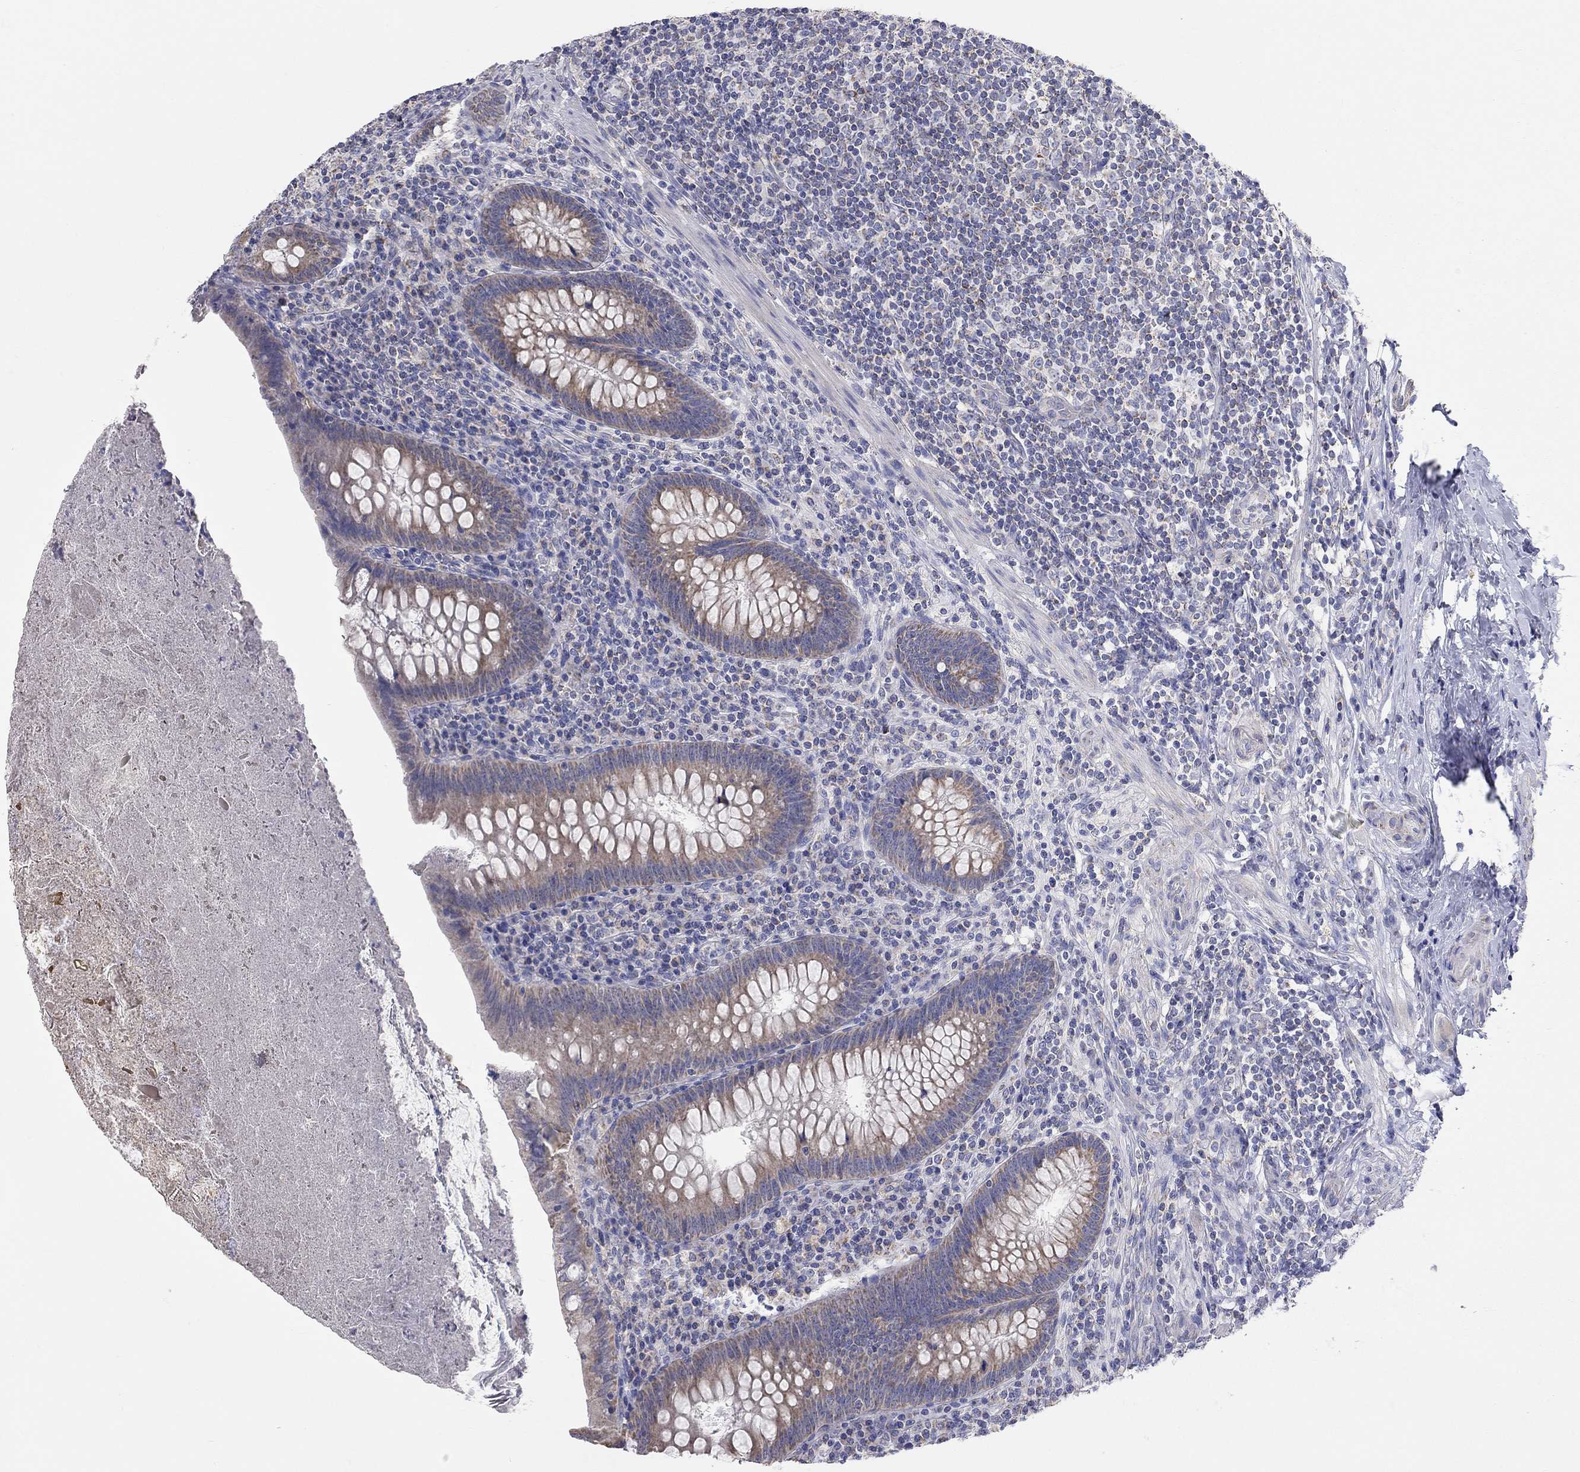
{"staining": {"intensity": "moderate", "quantity": "25%-75%", "location": "cytoplasmic/membranous"}, "tissue": "appendix", "cell_type": "Glandular cells", "image_type": "normal", "snomed": [{"axis": "morphology", "description": "Normal tissue, NOS"}, {"axis": "topography", "description": "Appendix"}], "caption": "Protein staining by immunohistochemistry demonstrates moderate cytoplasmic/membranous positivity in about 25%-75% of glandular cells in benign appendix.", "gene": "CFAP161", "patient": {"sex": "male", "age": 47}}